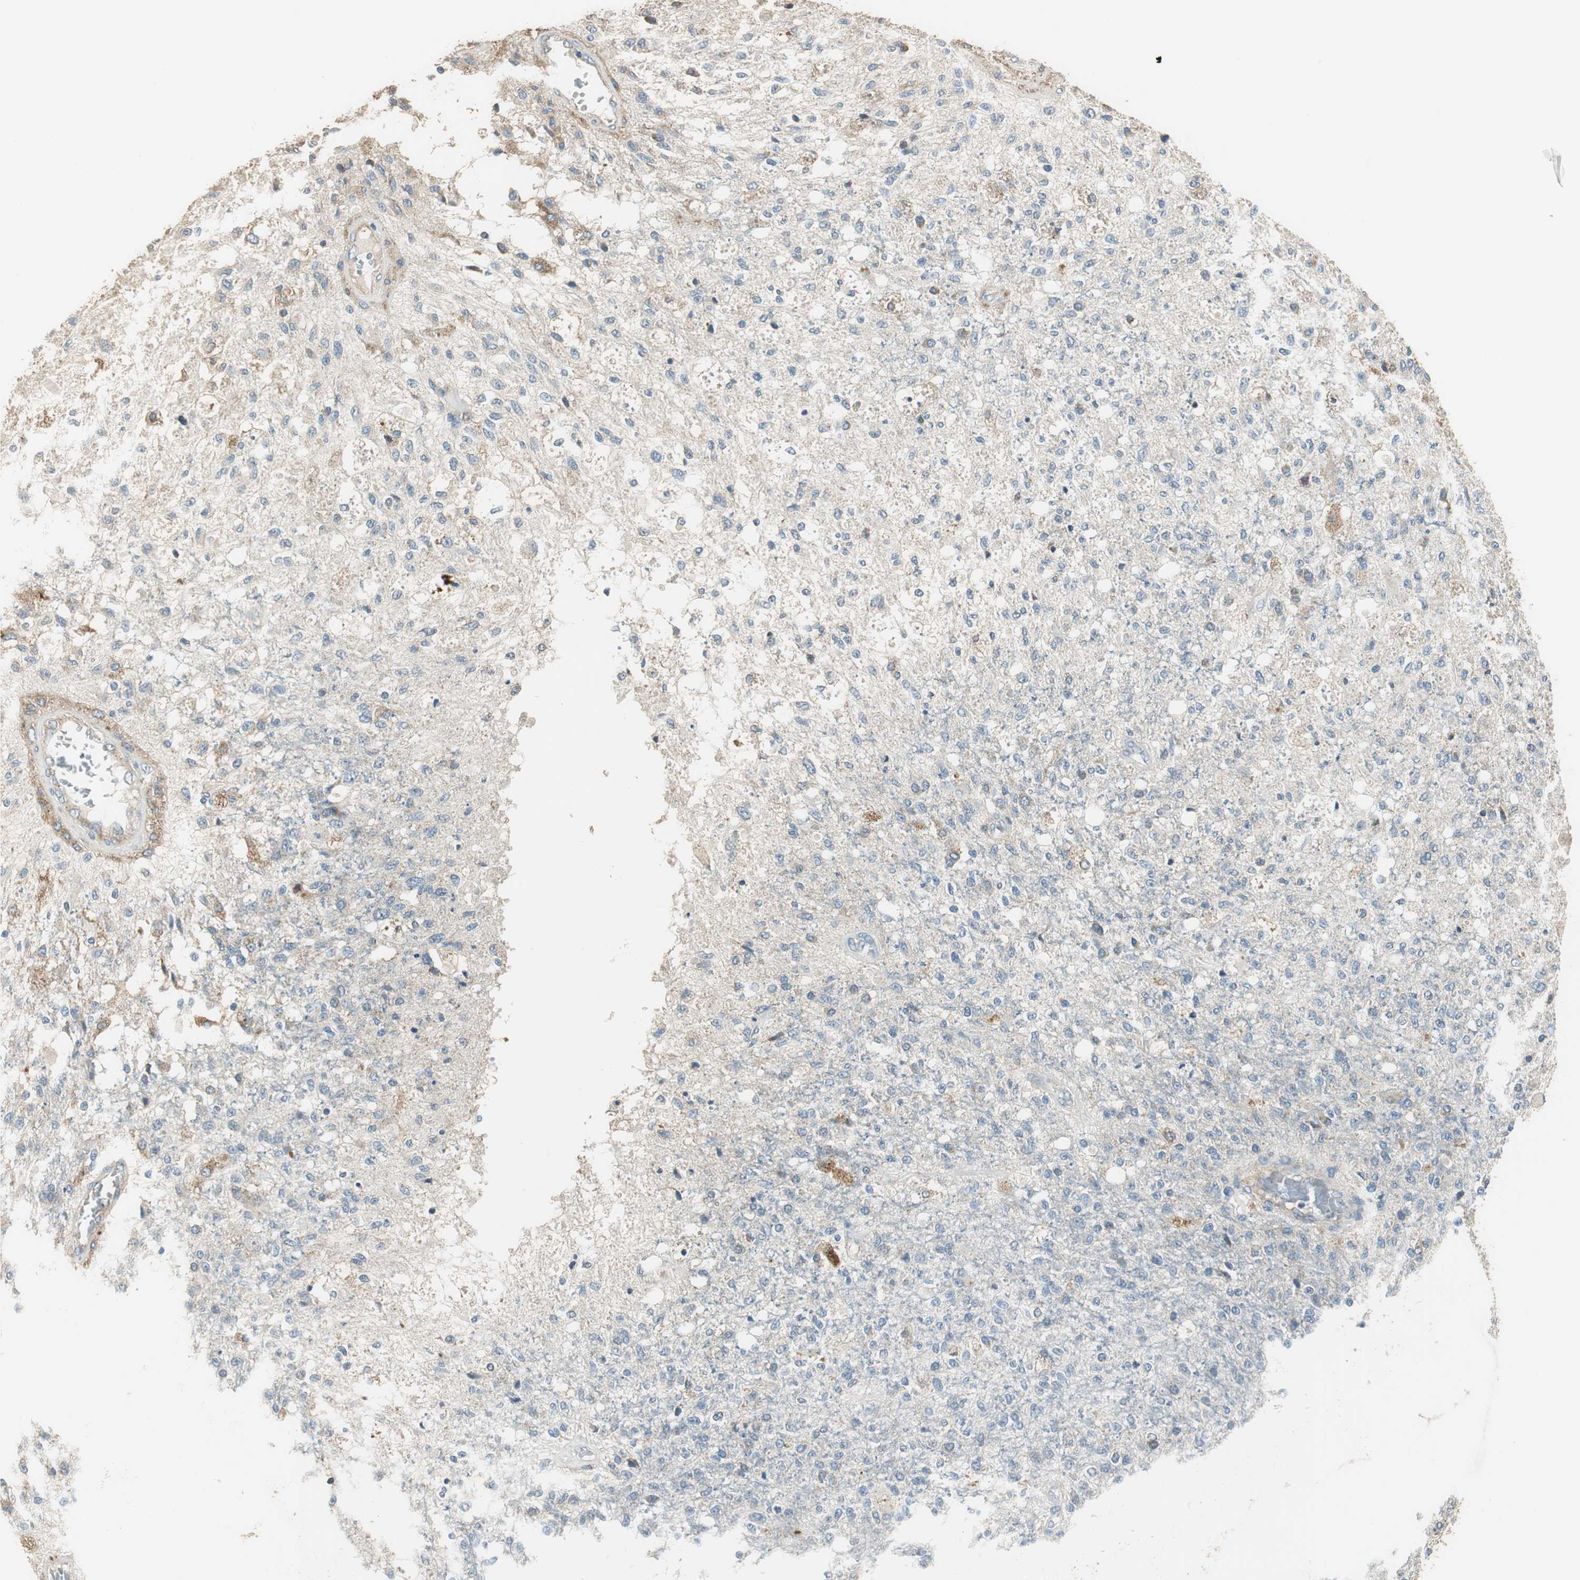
{"staining": {"intensity": "weak", "quantity": "25%-75%", "location": "cytoplasmic/membranous"}, "tissue": "glioma", "cell_type": "Tumor cells", "image_type": "cancer", "snomed": [{"axis": "morphology", "description": "Normal tissue, NOS"}, {"axis": "morphology", "description": "Glioma, malignant, High grade"}, {"axis": "topography", "description": "Cerebral cortex"}], "caption": "DAB immunohistochemical staining of human glioma displays weak cytoplasmic/membranous protein positivity in approximately 25%-75% of tumor cells.", "gene": "MSTO1", "patient": {"sex": "male", "age": 77}}